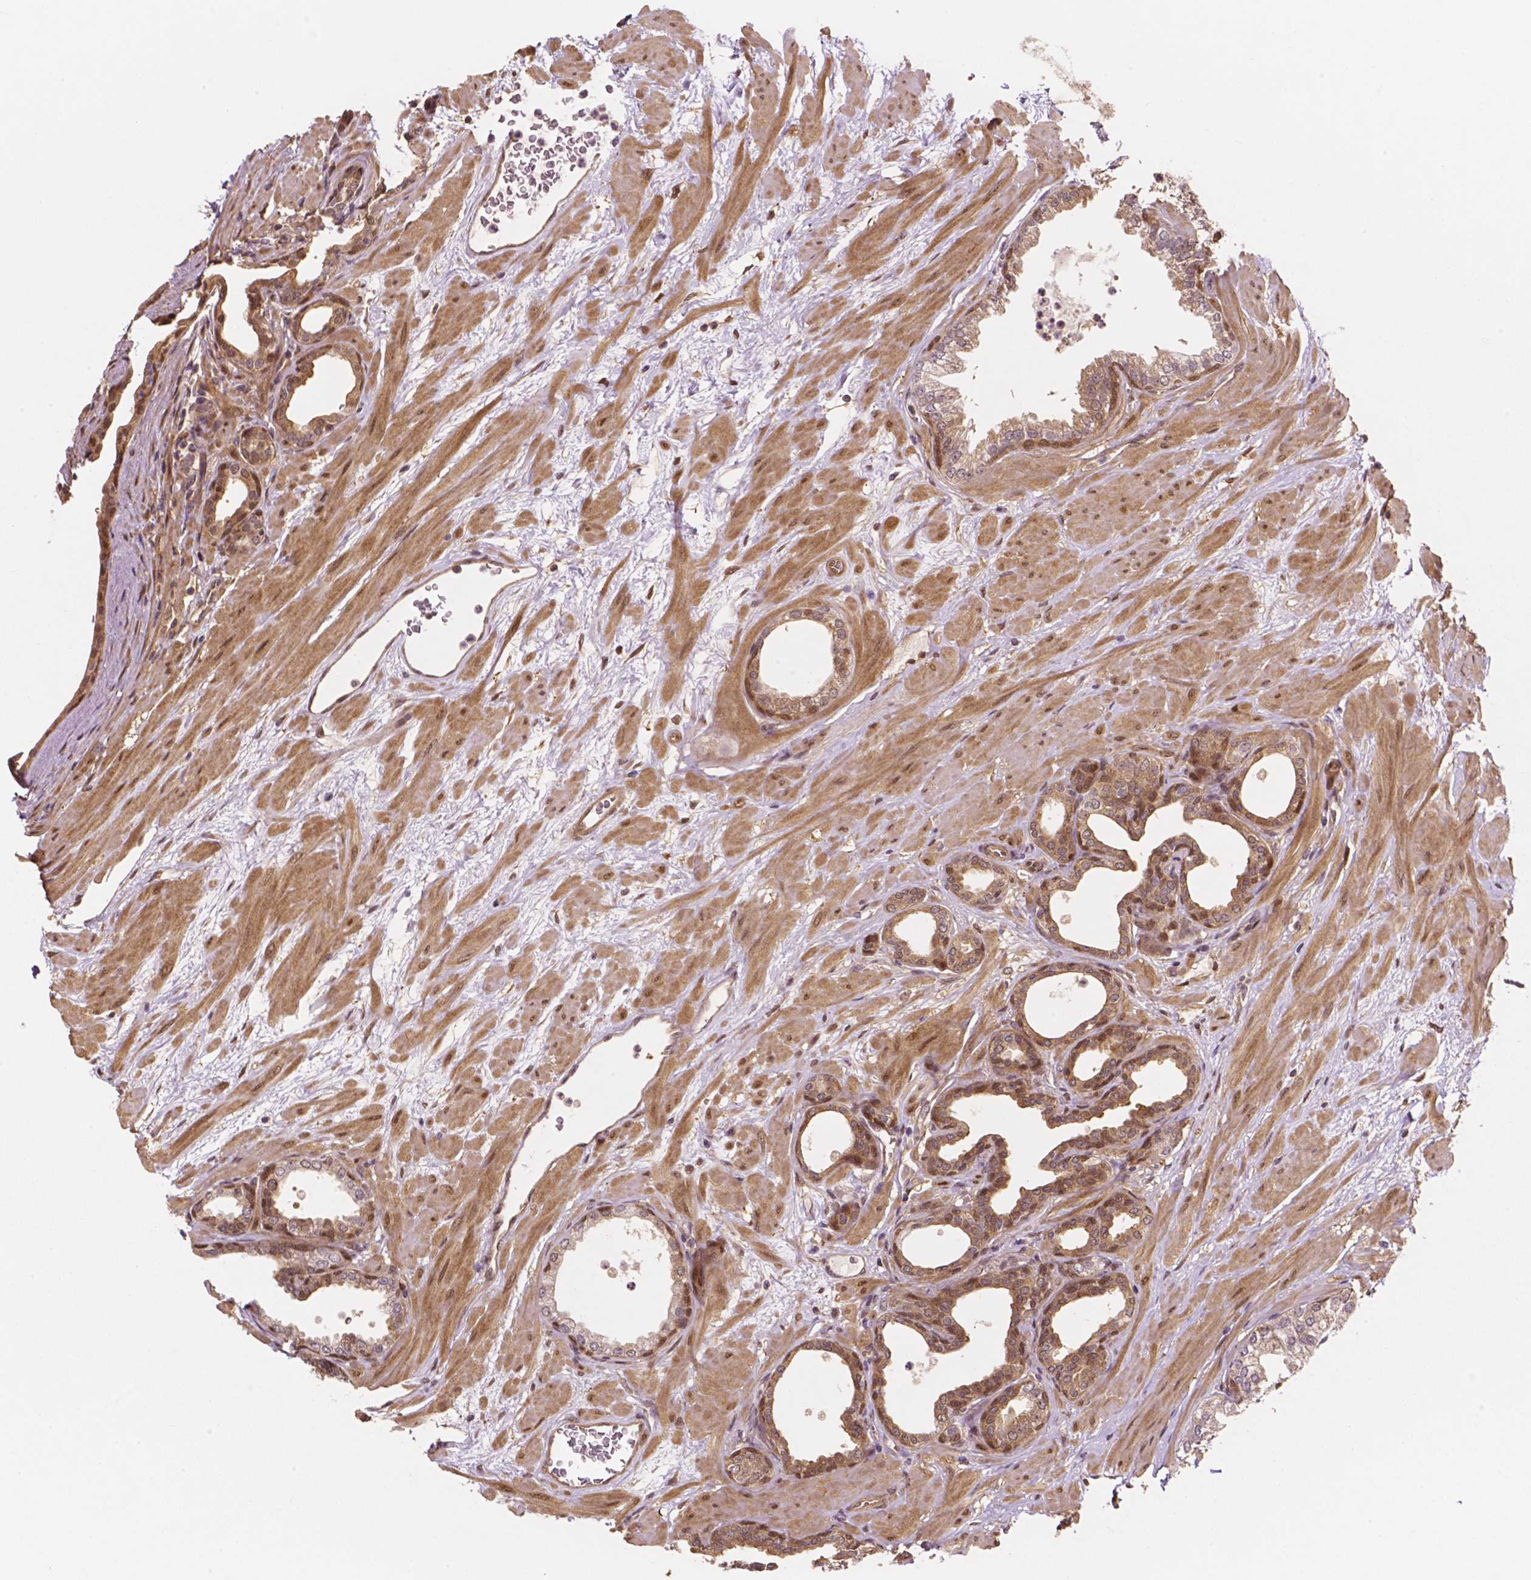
{"staining": {"intensity": "moderate", "quantity": "25%-75%", "location": "cytoplasmic/membranous,nuclear"}, "tissue": "prostate", "cell_type": "Glandular cells", "image_type": "normal", "snomed": [{"axis": "morphology", "description": "Normal tissue, NOS"}, {"axis": "topography", "description": "Prostate"}], "caption": "Prostate stained for a protein (brown) exhibits moderate cytoplasmic/membranous,nuclear positive expression in approximately 25%-75% of glandular cells.", "gene": "YAP1", "patient": {"sex": "male", "age": 37}}